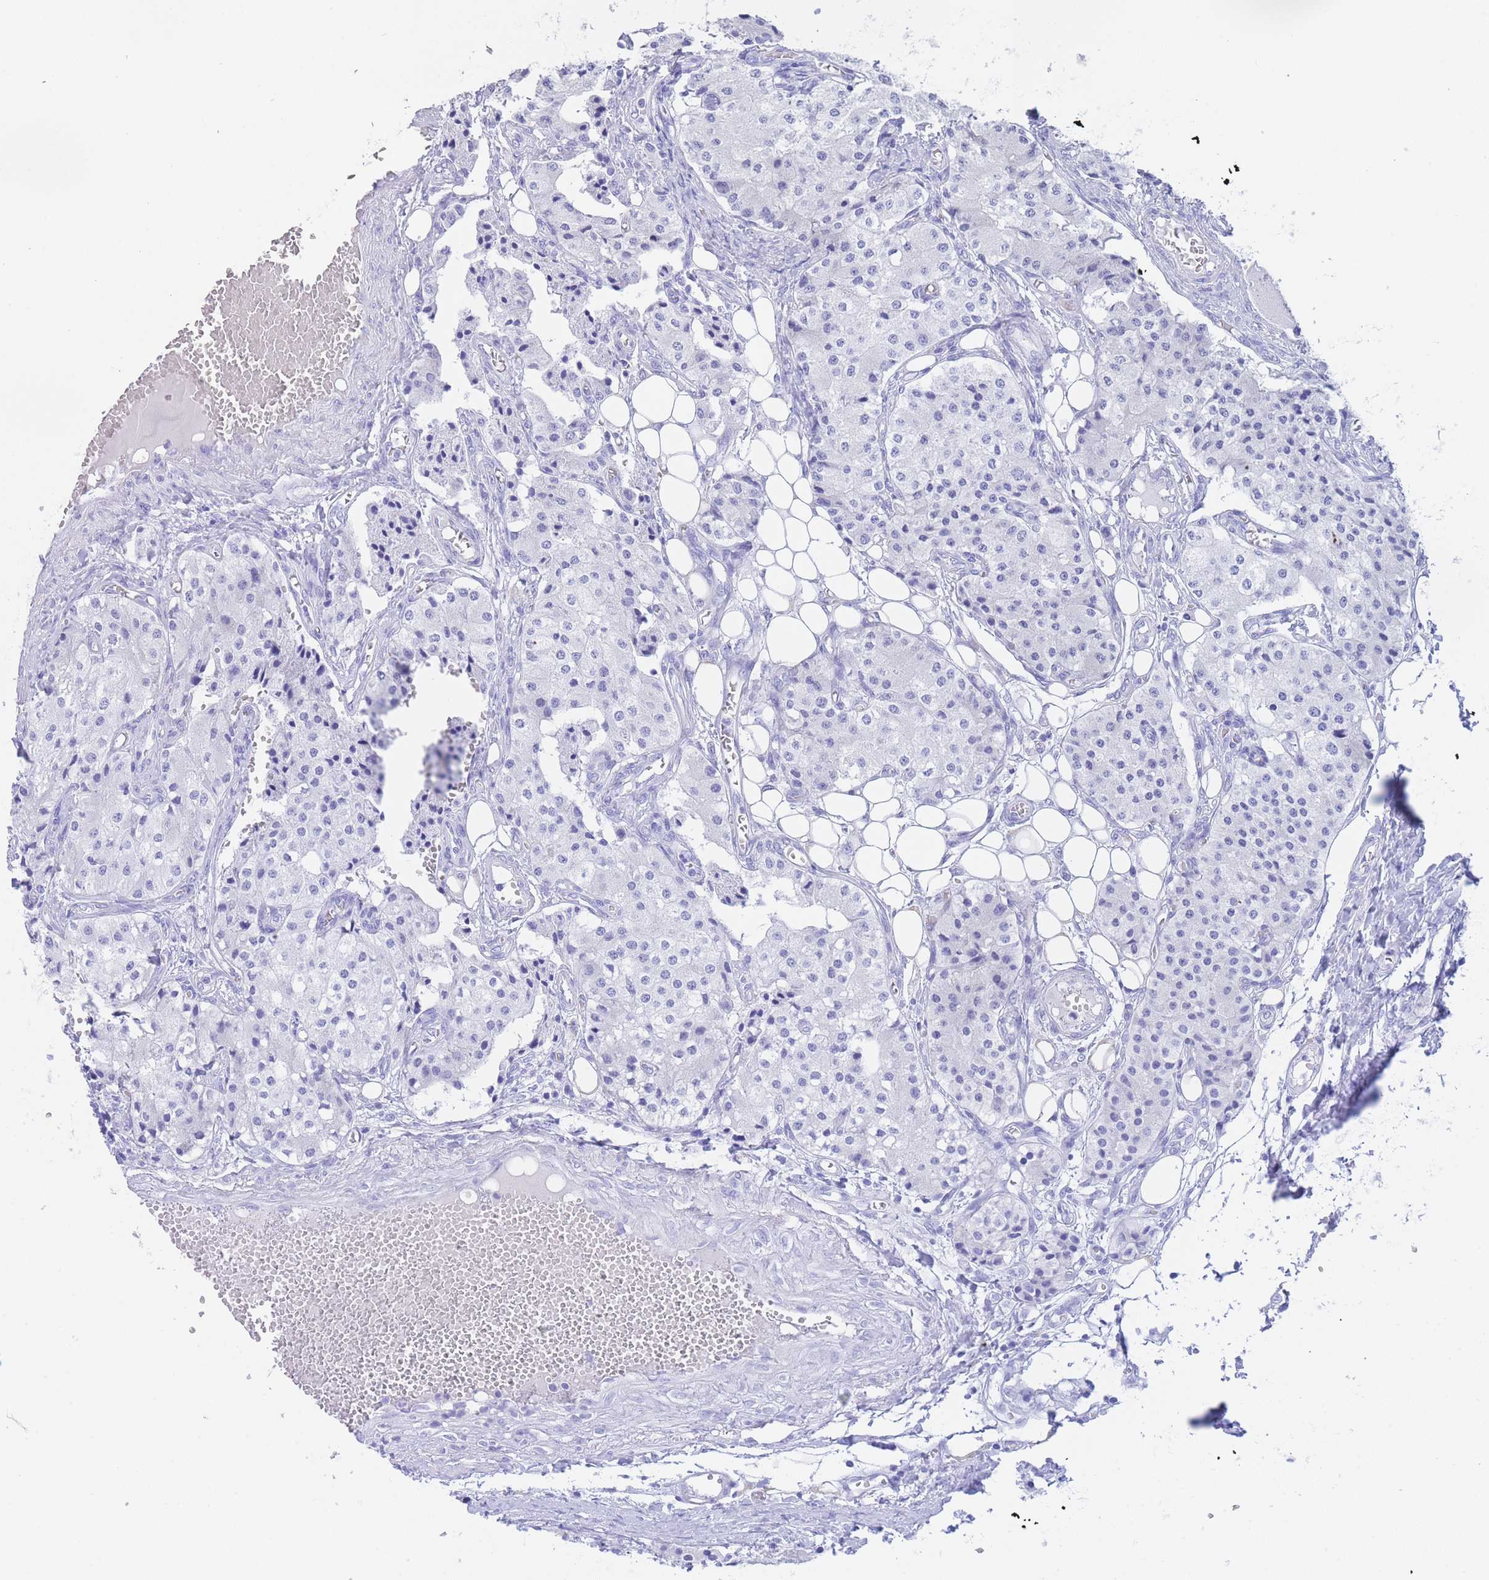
{"staining": {"intensity": "negative", "quantity": "none", "location": "none"}, "tissue": "carcinoid", "cell_type": "Tumor cells", "image_type": "cancer", "snomed": [{"axis": "morphology", "description": "Carcinoid, malignant, NOS"}, {"axis": "topography", "description": "Colon"}], "caption": "The IHC photomicrograph has no significant positivity in tumor cells of carcinoid tissue.", "gene": "SLCO1B3", "patient": {"sex": "female", "age": 52}}